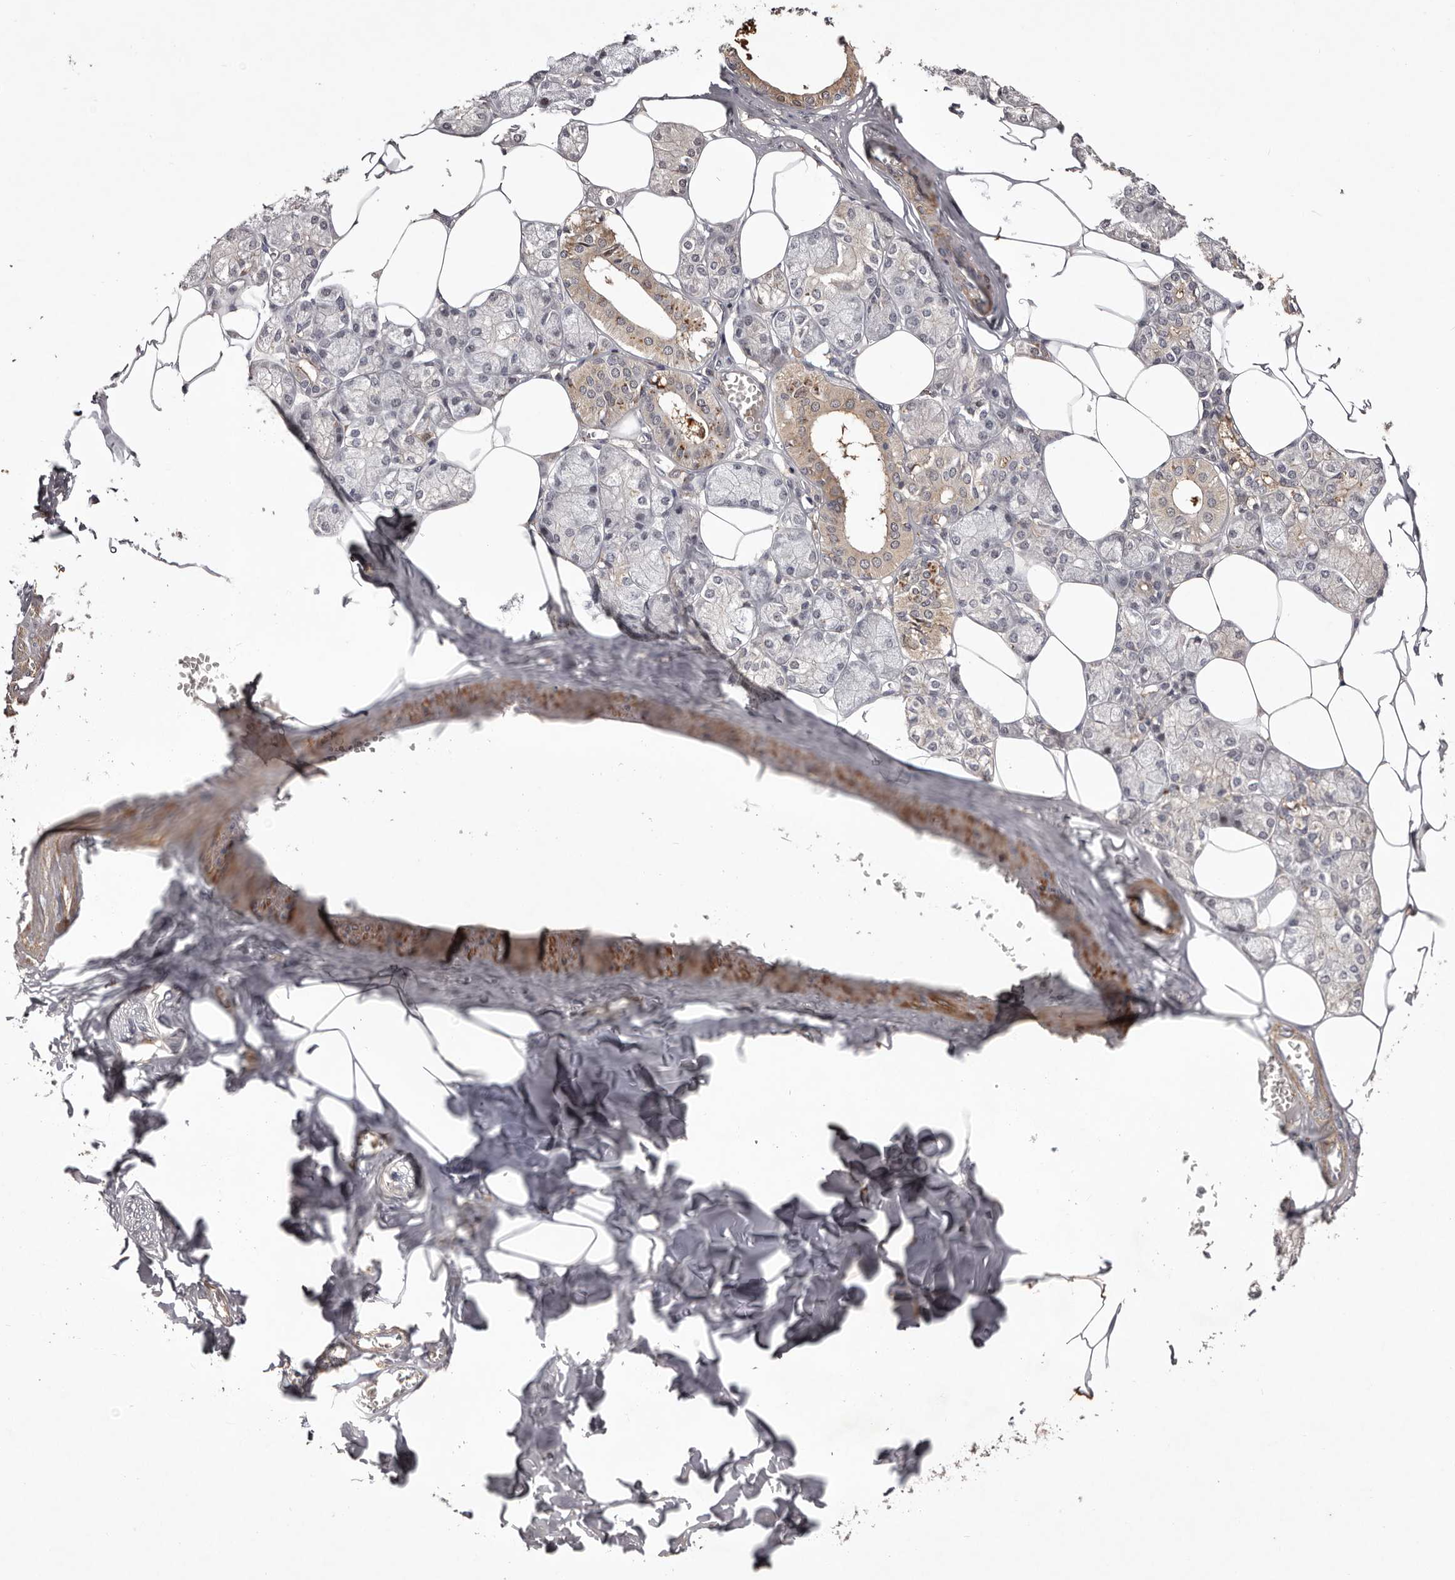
{"staining": {"intensity": "weak", "quantity": "25%-75%", "location": "cytoplasmic/membranous,nuclear"}, "tissue": "salivary gland", "cell_type": "Glandular cells", "image_type": "normal", "snomed": [{"axis": "morphology", "description": "Normal tissue, NOS"}, {"axis": "topography", "description": "Salivary gland"}], "caption": "Protein staining of normal salivary gland reveals weak cytoplasmic/membranous,nuclear expression in about 25%-75% of glandular cells.", "gene": "FBXO5", "patient": {"sex": "male", "age": 62}}